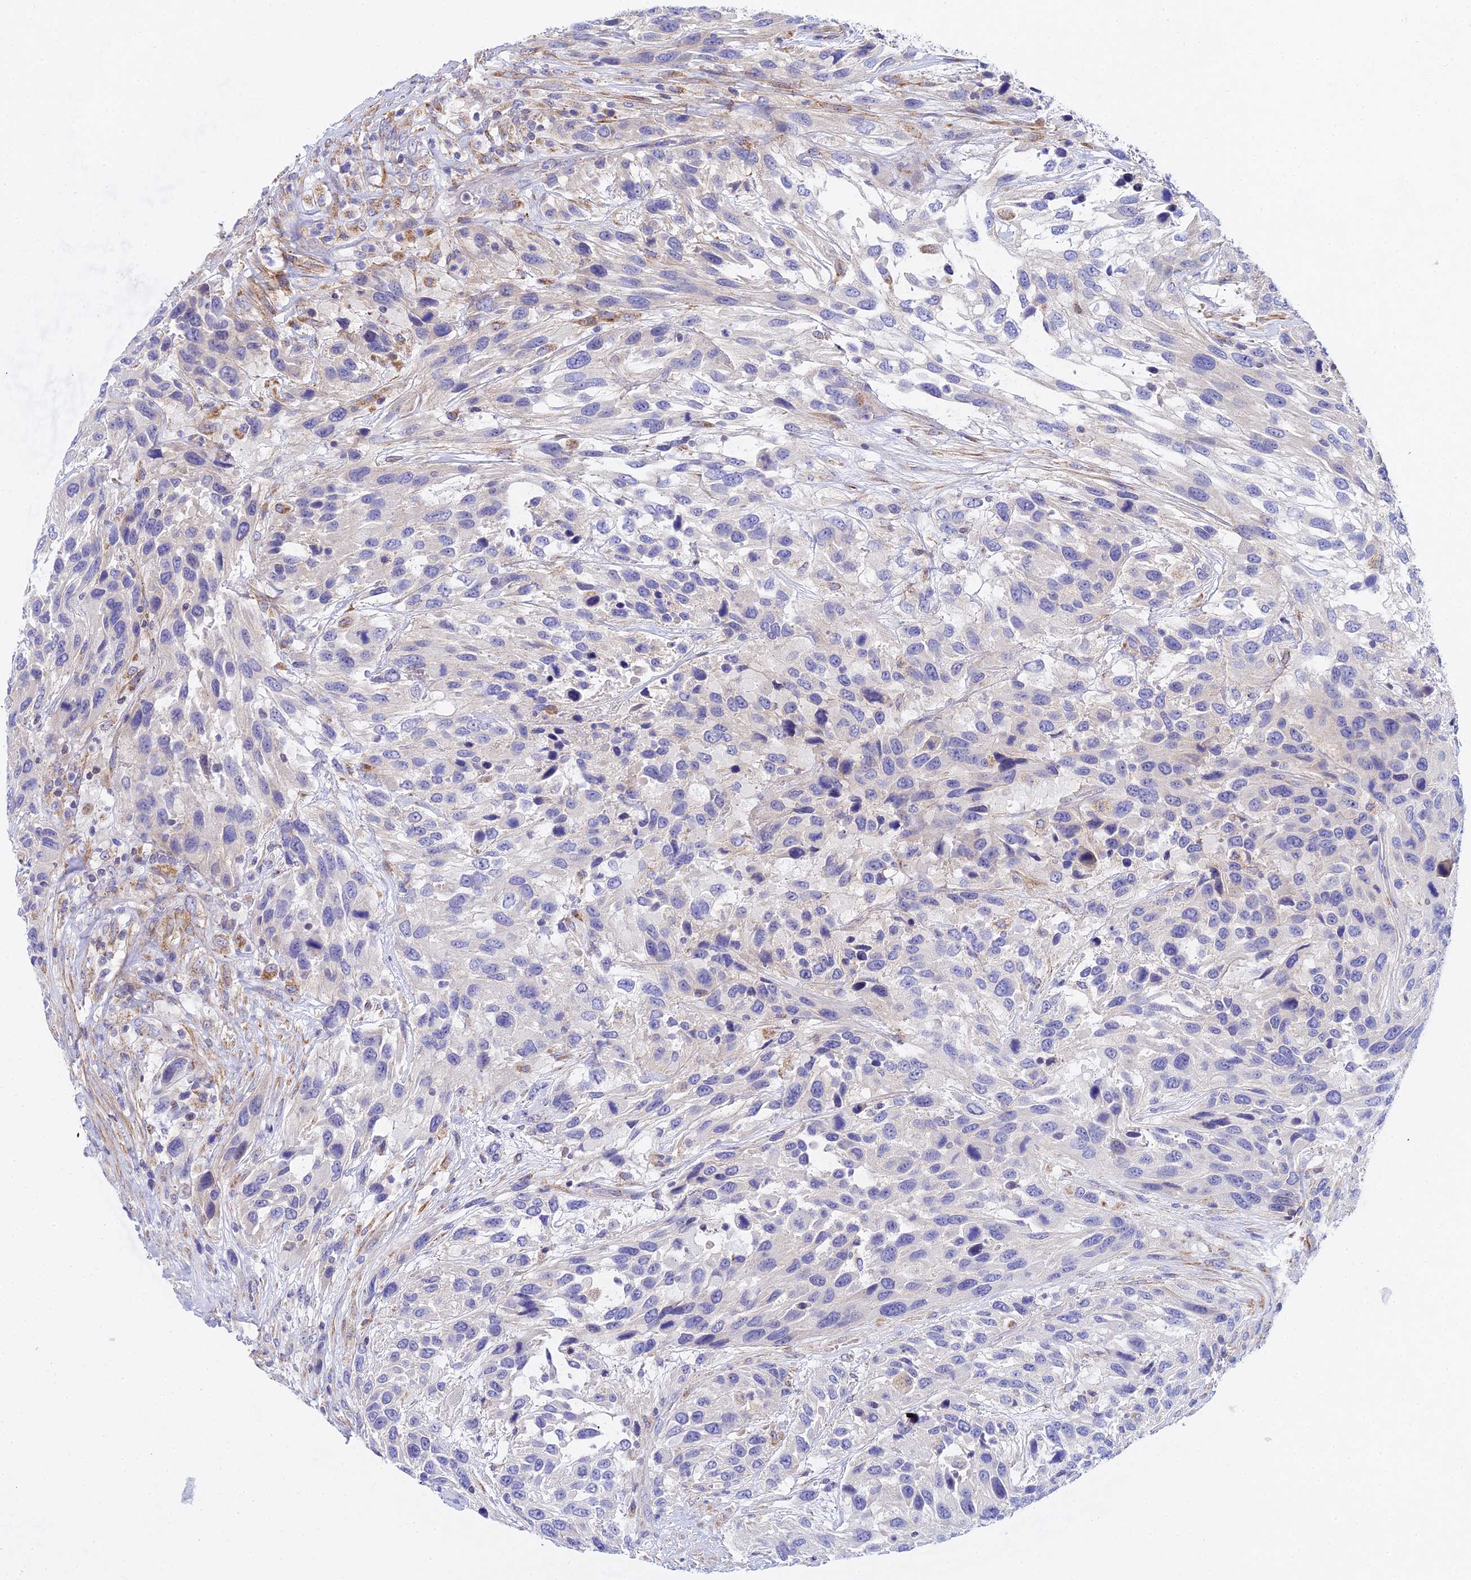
{"staining": {"intensity": "negative", "quantity": "none", "location": "none"}, "tissue": "urothelial cancer", "cell_type": "Tumor cells", "image_type": "cancer", "snomed": [{"axis": "morphology", "description": "Urothelial carcinoma, High grade"}, {"axis": "topography", "description": "Urinary bladder"}], "caption": "The photomicrograph reveals no staining of tumor cells in high-grade urothelial carcinoma.", "gene": "ACOT2", "patient": {"sex": "female", "age": 70}}